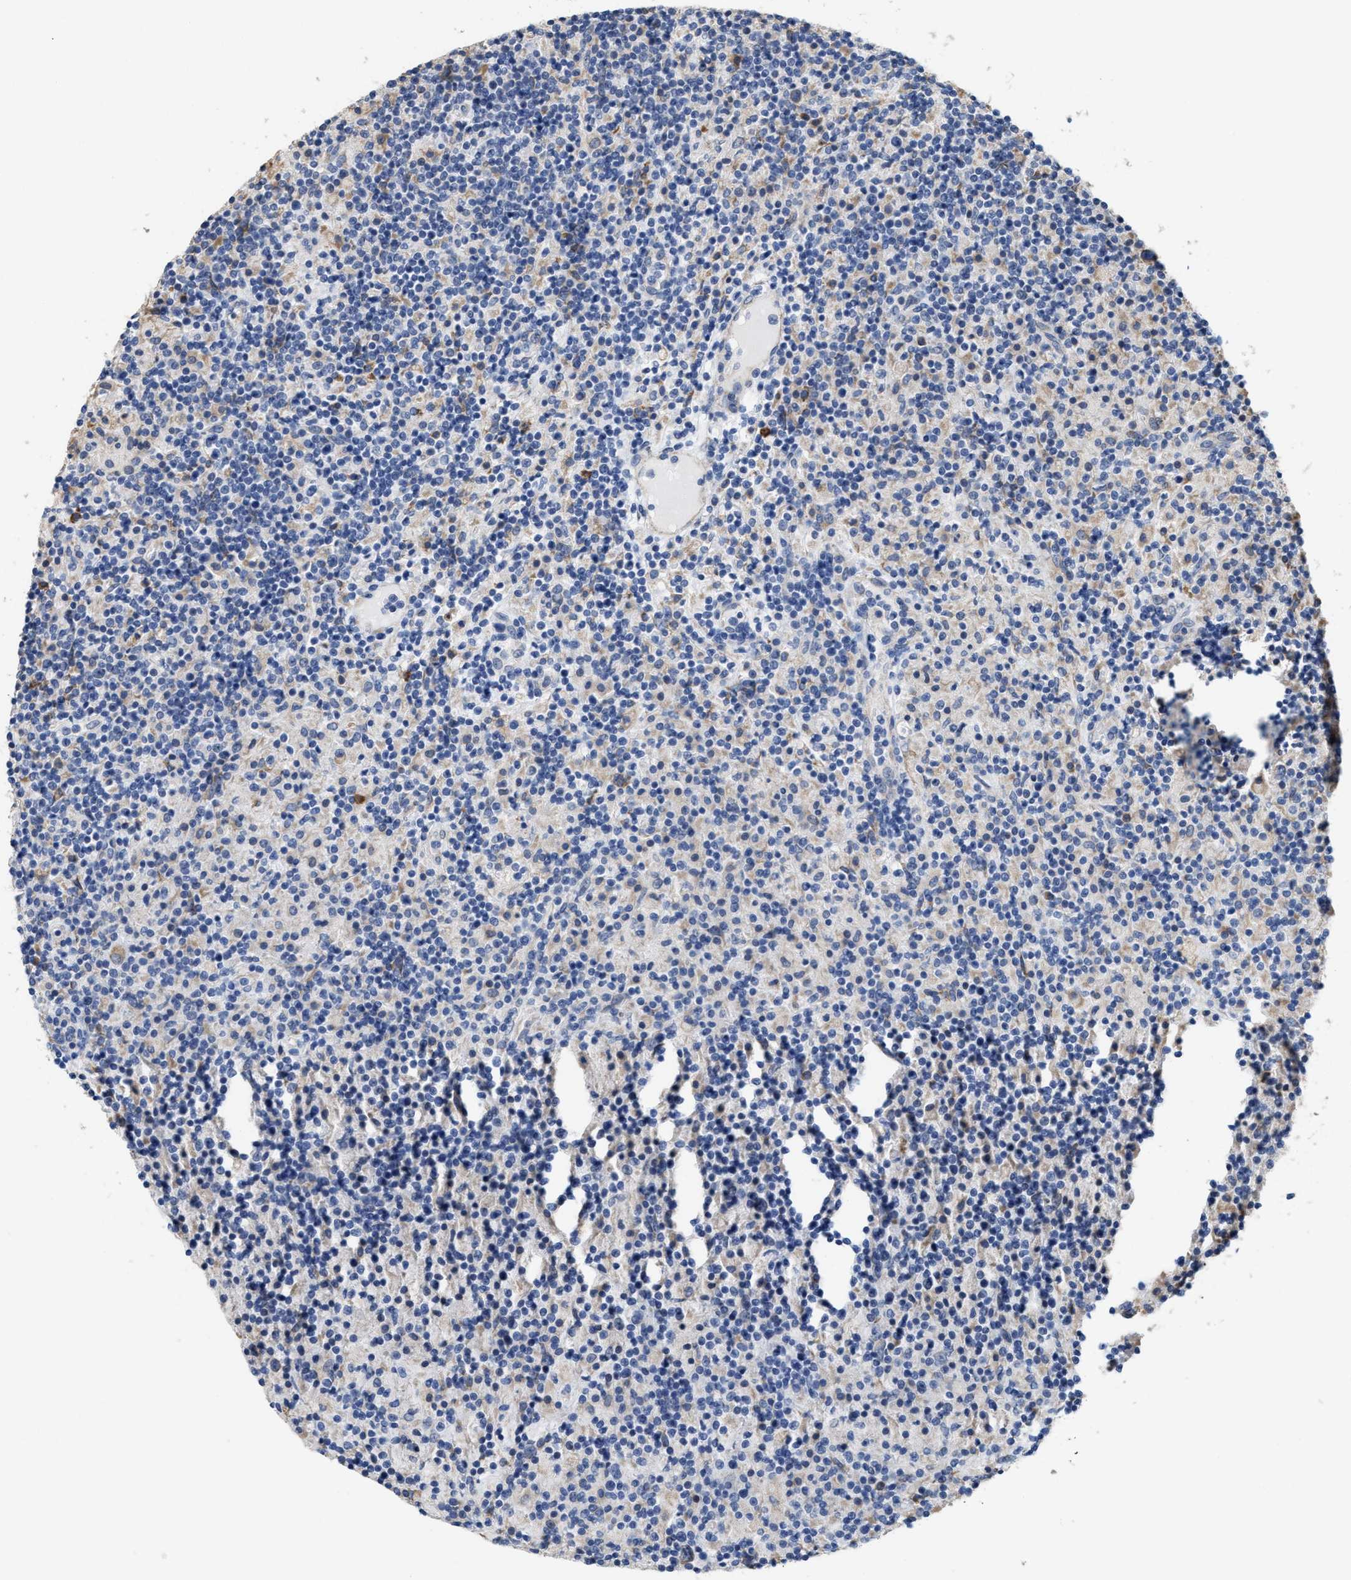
{"staining": {"intensity": "negative", "quantity": "none", "location": "none"}, "tissue": "lymphoma", "cell_type": "Tumor cells", "image_type": "cancer", "snomed": [{"axis": "morphology", "description": "Hodgkin's disease, NOS"}, {"axis": "topography", "description": "Lymph node"}], "caption": "This is a photomicrograph of IHC staining of Hodgkin's disease, which shows no expression in tumor cells. The staining was performed using DAB (3,3'-diaminobenzidine) to visualize the protein expression in brown, while the nuclei were stained in blue with hematoxylin (Magnification: 20x).", "gene": "RYR2", "patient": {"sex": "male", "age": 70}}